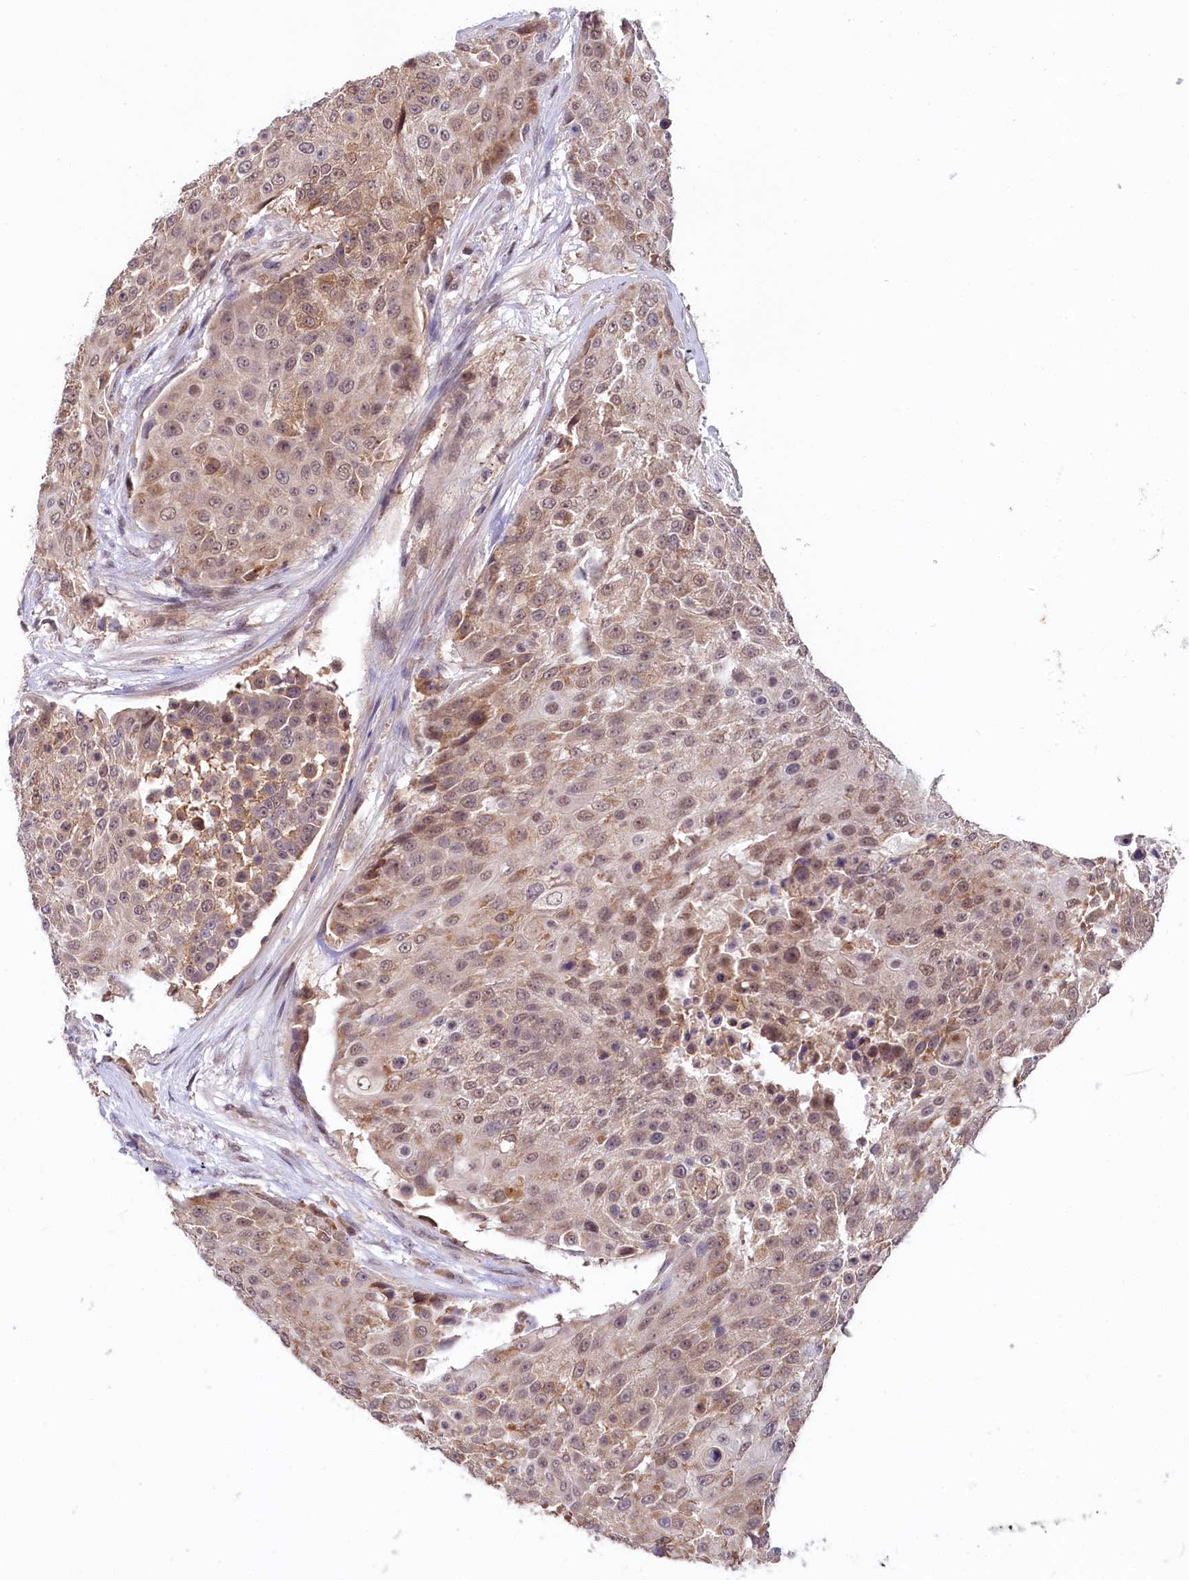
{"staining": {"intensity": "weak", "quantity": "25%-75%", "location": "cytoplasmic/membranous,nuclear"}, "tissue": "urothelial cancer", "cell_type": "Tumor cells", "image_type": "cancer", "snomed": [{"axis": "morphology", "description": "Urothelial carcinoma, High grade"}, {"axis": "topography", "description": "Urinary bladder"}], "caption": "IHC photomicrograph of human high-grade urothelial carcinoma stained for a protein (brown), which displays low levels of weak cytoplasmic/membranous and nuclear expression in approximately 25%-75% of tumor cells.", "gene": "UBE3A", "patient": {"sex": "female", "age": 63}}